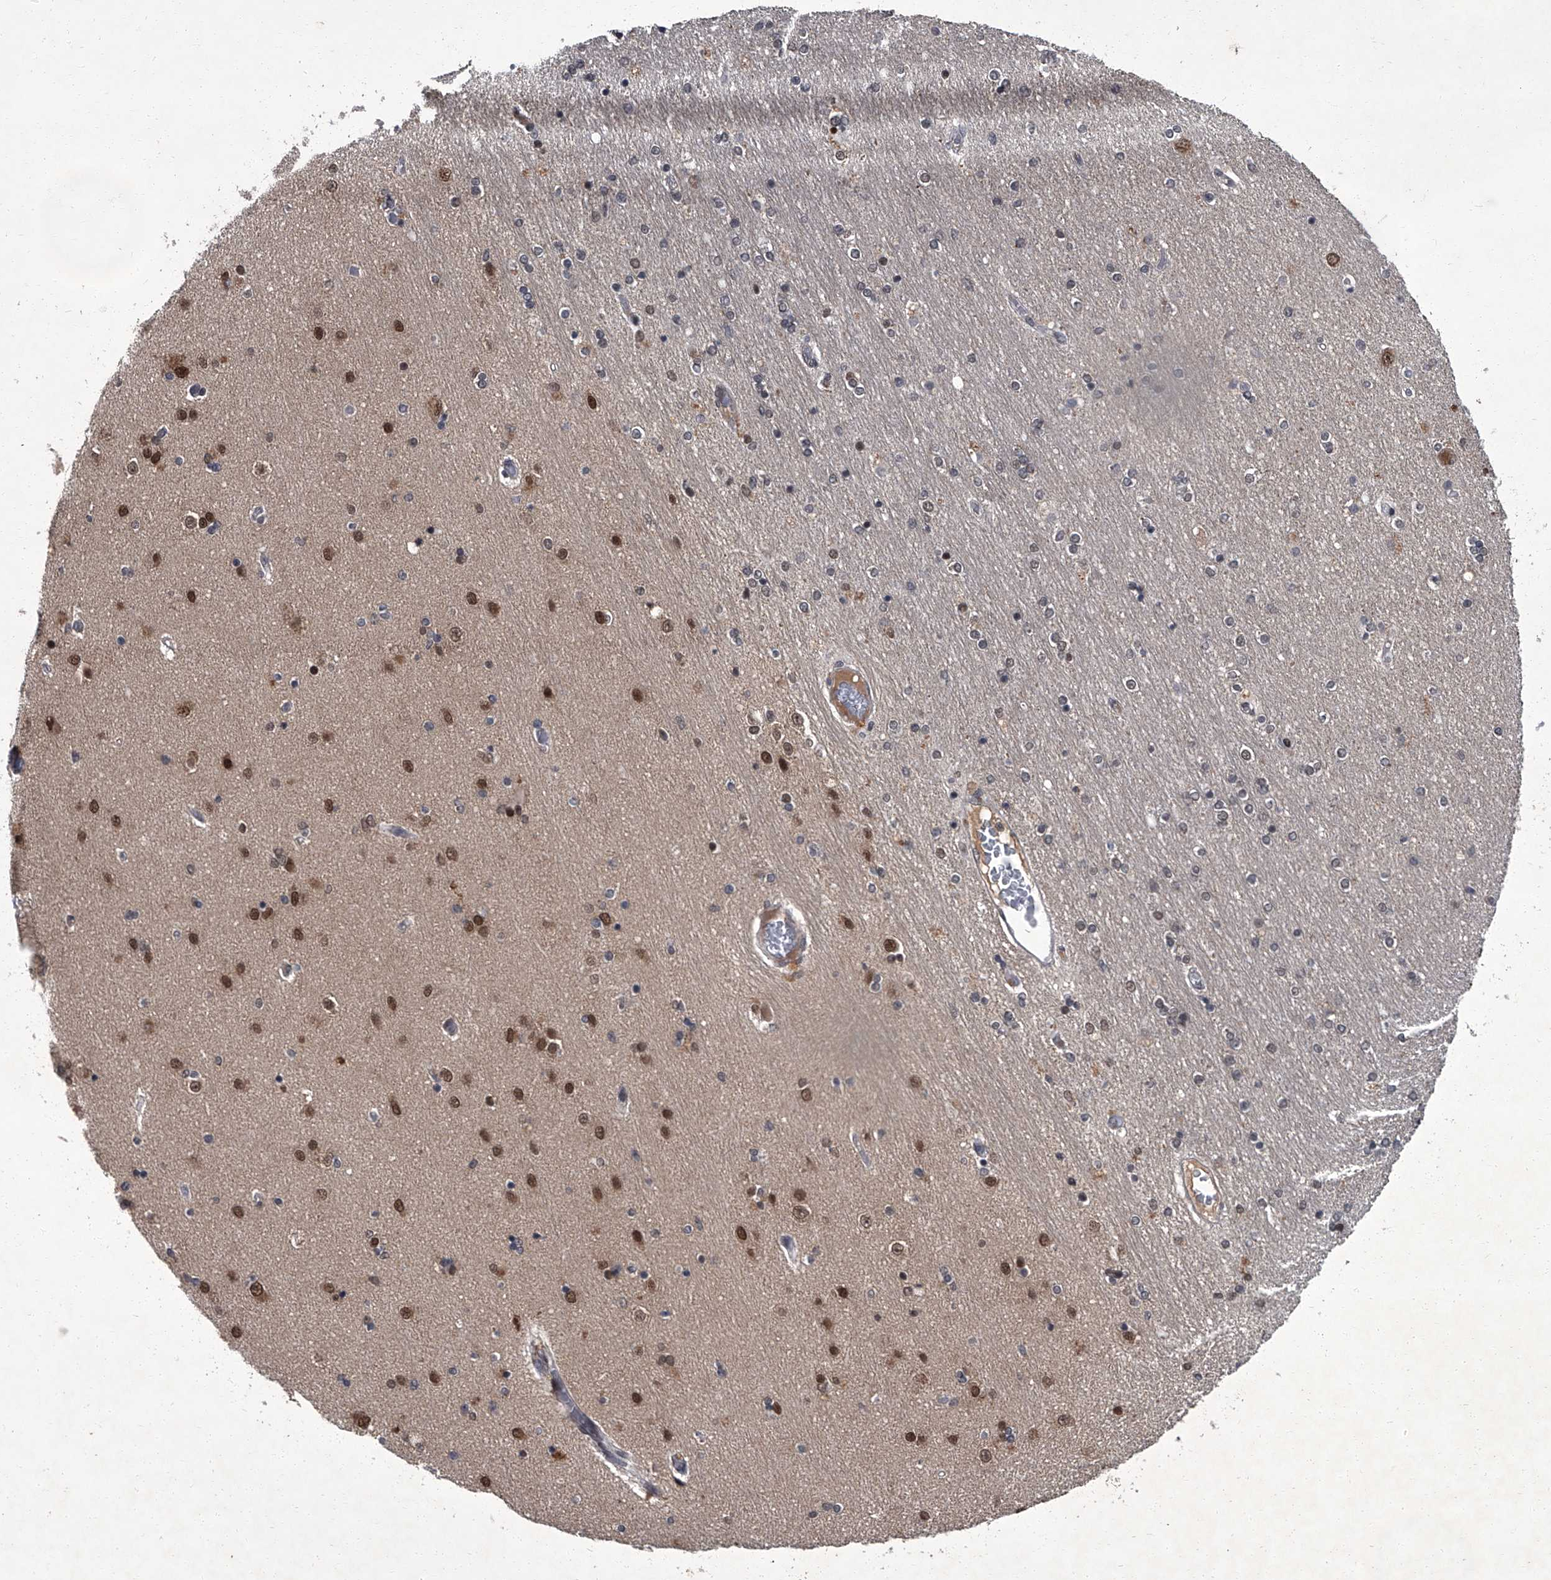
{"staining": {"intensity": "moderate", "quantity": "<25%", "location": "nuclear"}, "tissue": "hippocampus", "cell_type": "Glial cells", "image_type": "normal", "snomed": [{"axis": "morphology", "description": "Normal tissue, NOS"}, {"axis": "topography", "description": "Hippocampus"}], "caption": "The micrograph shows staining of normal hippocampus, revealing moderate nuclear protein expression (brown color) within glial cells. (Brightfield microscopy of DAB IHC at high magnification).", "gene": "ZNF518B", "patient": {"sex": "female", "age": 54}}